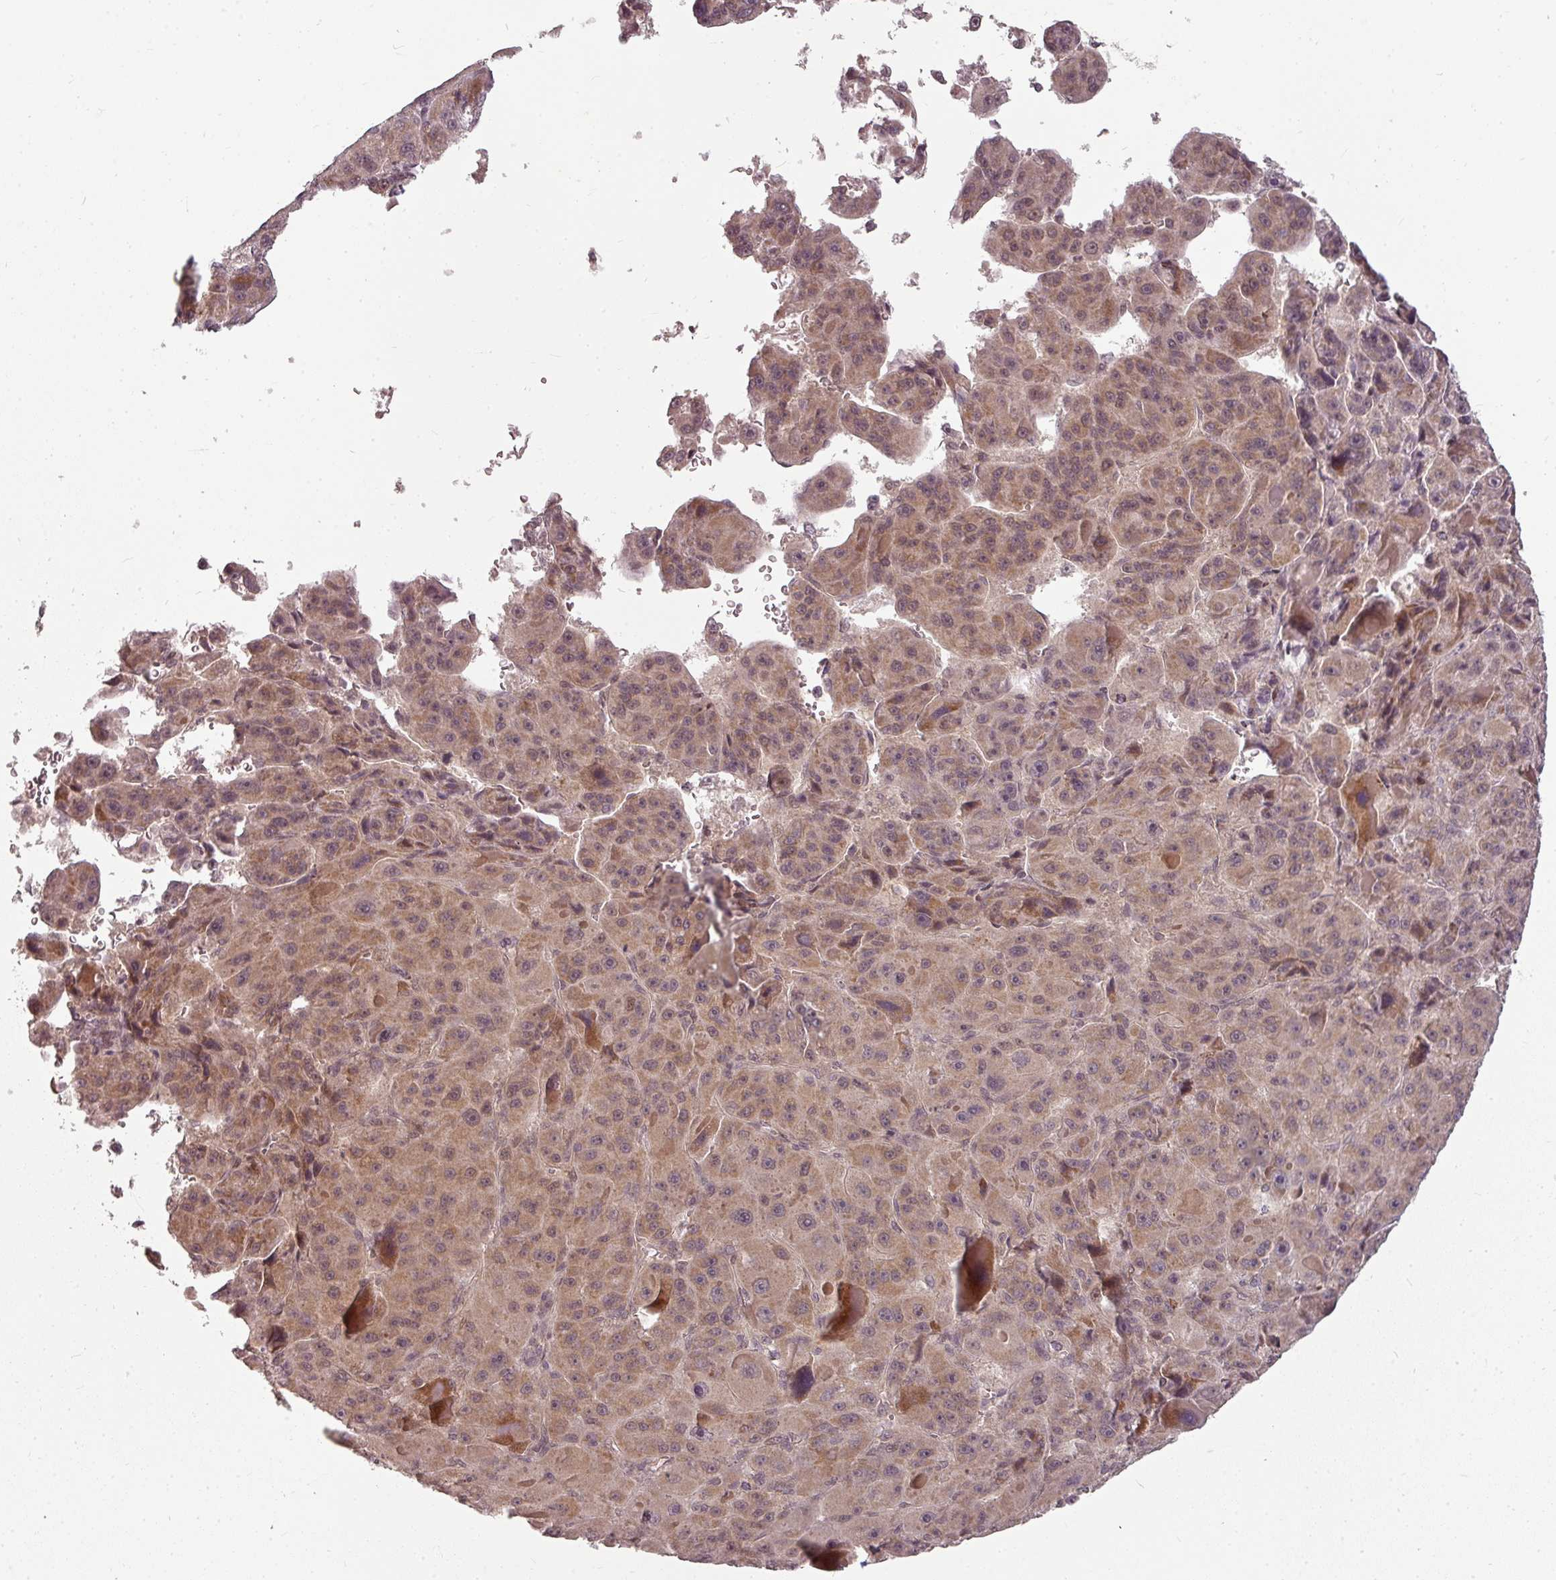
{"staining": {"intensity": "moderate", "quantity": ">75%", "location": "cytoplasmic/membranous"}, "tissue": "liver cancer", "cell_type": "Tumor cells", "image_type": "cancer", "snomed": [{"axis": "morphology", "description": "Carcinoma, Hepatocellular, NOS"}, {"axis": "topography", "description": "Liver"}], "caption": "An image showing moderate cytoplasmic/membranous staining in about >75% of tumor cells in hepatocellular carcinoma (liver), as visualized by brown immunohistochemical staining.", "gene": "CLIC1", "patient": {"sex": "male", "age": 76}}